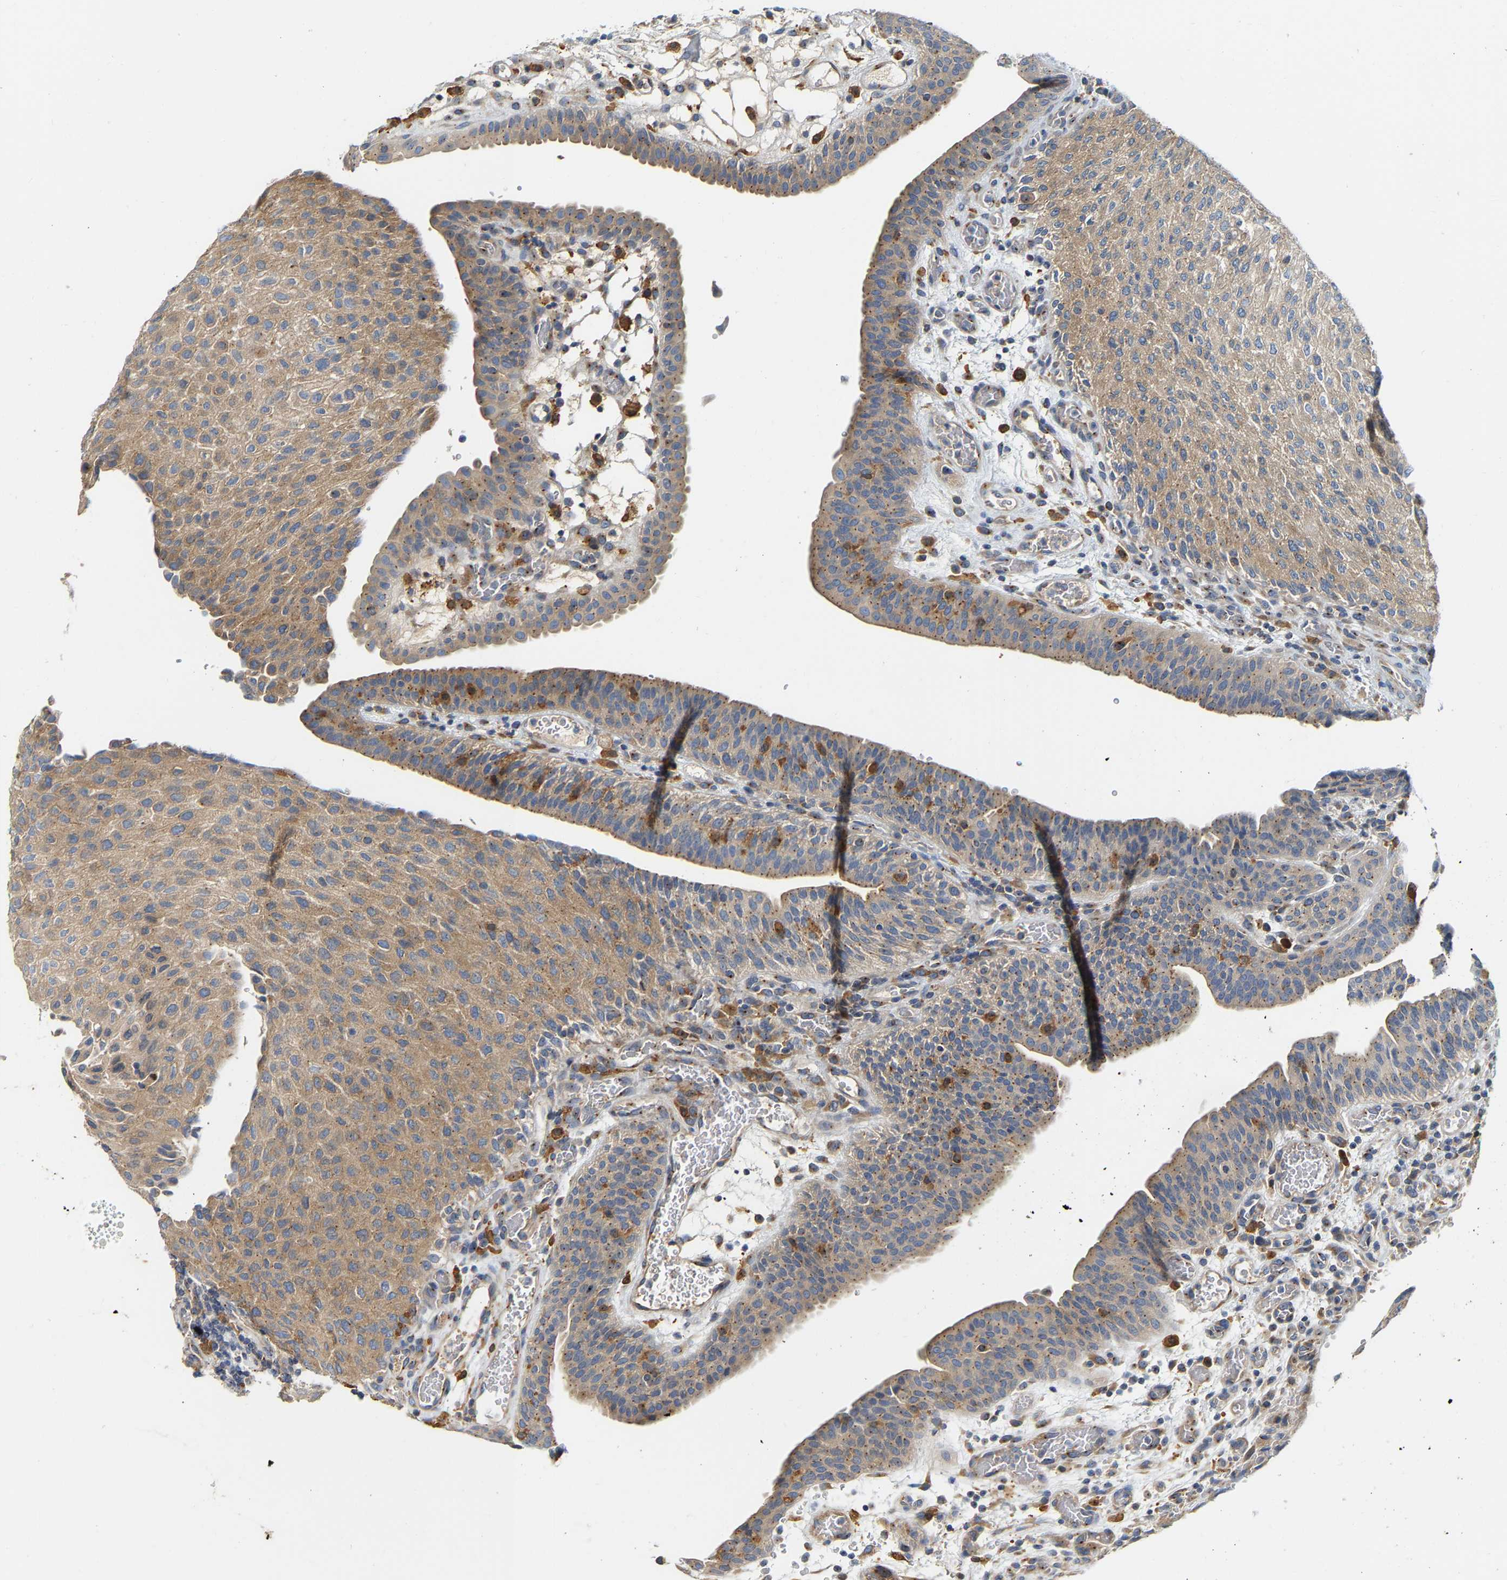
{"staining": {"intensity": "moderate", "quantity": ">75%", "location": "cytoplasmic/membranous"}, "tissue": "urothelial cancer", "cell_type": "Tumor cells", "image_type": "cancer", "snomed": [{"axis": "morphology", "description": "Urothelial carcinoma, Low grade"}, {"axis": "morphology", "description": "Urothelial carcinoma, High grade"}, {"axis": "topography", "description": "Urinary bladder"}], "caption": "Urothelial carcinoma (high-grade) stained with IHC demonstrates moderate cytoplasmic/membranous staining in about >75% of tumor cells.", "gene": "PCNT", "patient": {"sex": "male", "age": 35}}